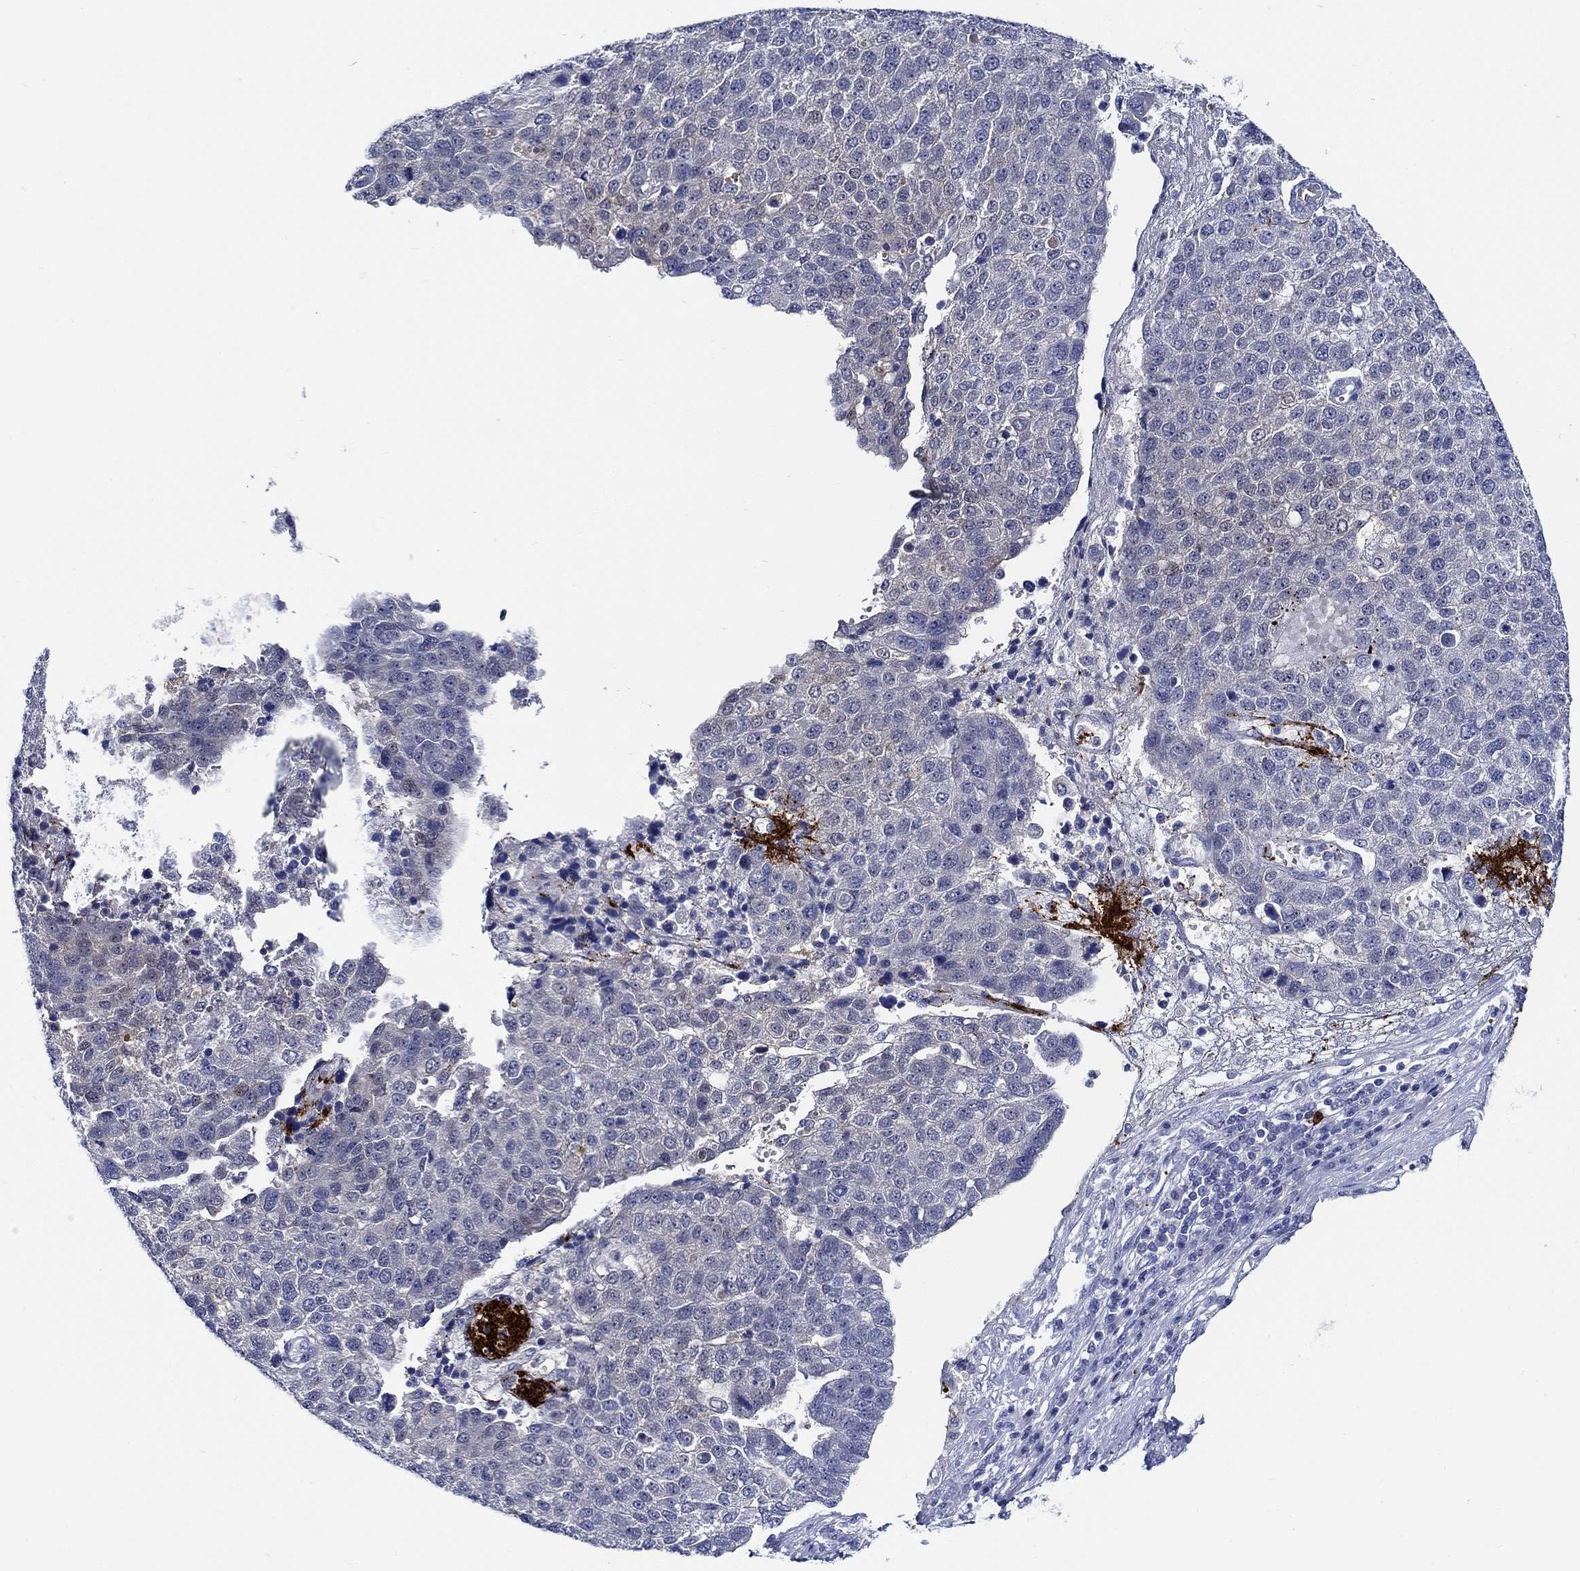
{"staining": {"intensity": "negative", "quantity": "none", "location": "none"}, "tissue": "pancreatic cancer", "cell_type": "Tumor cells", "image_type": "cancer", "snomed": [{"axis": "morphology", "description": "Adenocarcinoma, NOS"}, {"axis": "topography", "description": "Pancreas"}], "caption": "Immunohistochemistry of pancreatic adenocarcinoma demonstrates no positivity in tumor cells.", "gene": "ALOX12", "patient": {"sex": "female", "age": 61}}